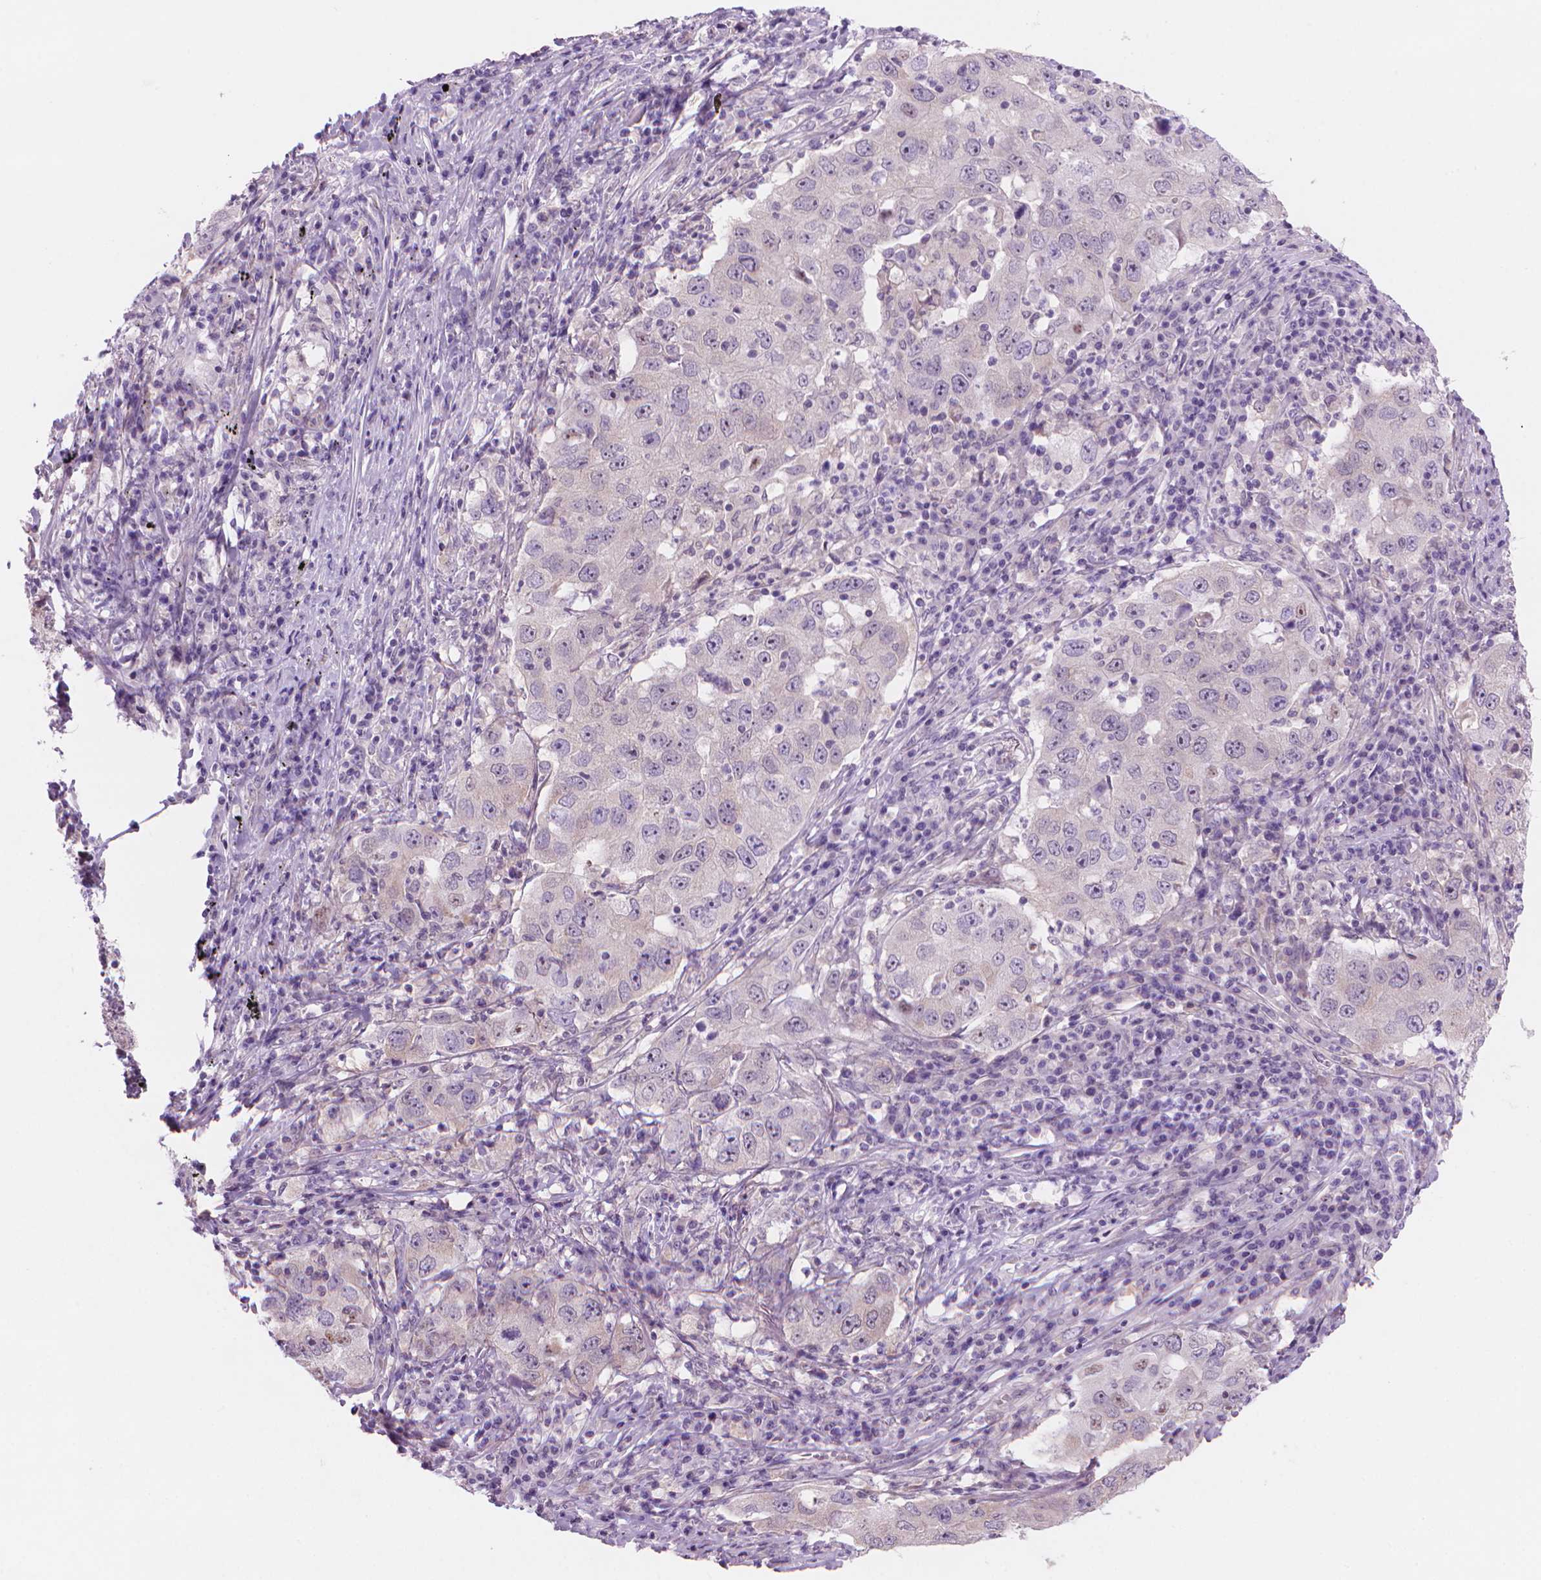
{"staining": {"intensity": "negative", "quantity": "none", "location": "none"}, "tissue": "lung cancer", "cell_type": "Tumor cells", "image_type": "cancer", "snomed": [{"axis": "morphology", "description": "Adenocarcinoma, NOS"}, {"axis": "topography", "description": "Lung"}], "caption": "This photomicrograph is of adenocarcinoma (lung) stained with IHC to label a protein in brown with the nuclei are counter-stained blue. There is no positivity in tumor cells.", "gene": "ENSG00000187186", "patient": {"sex": "male", "age": 73}}